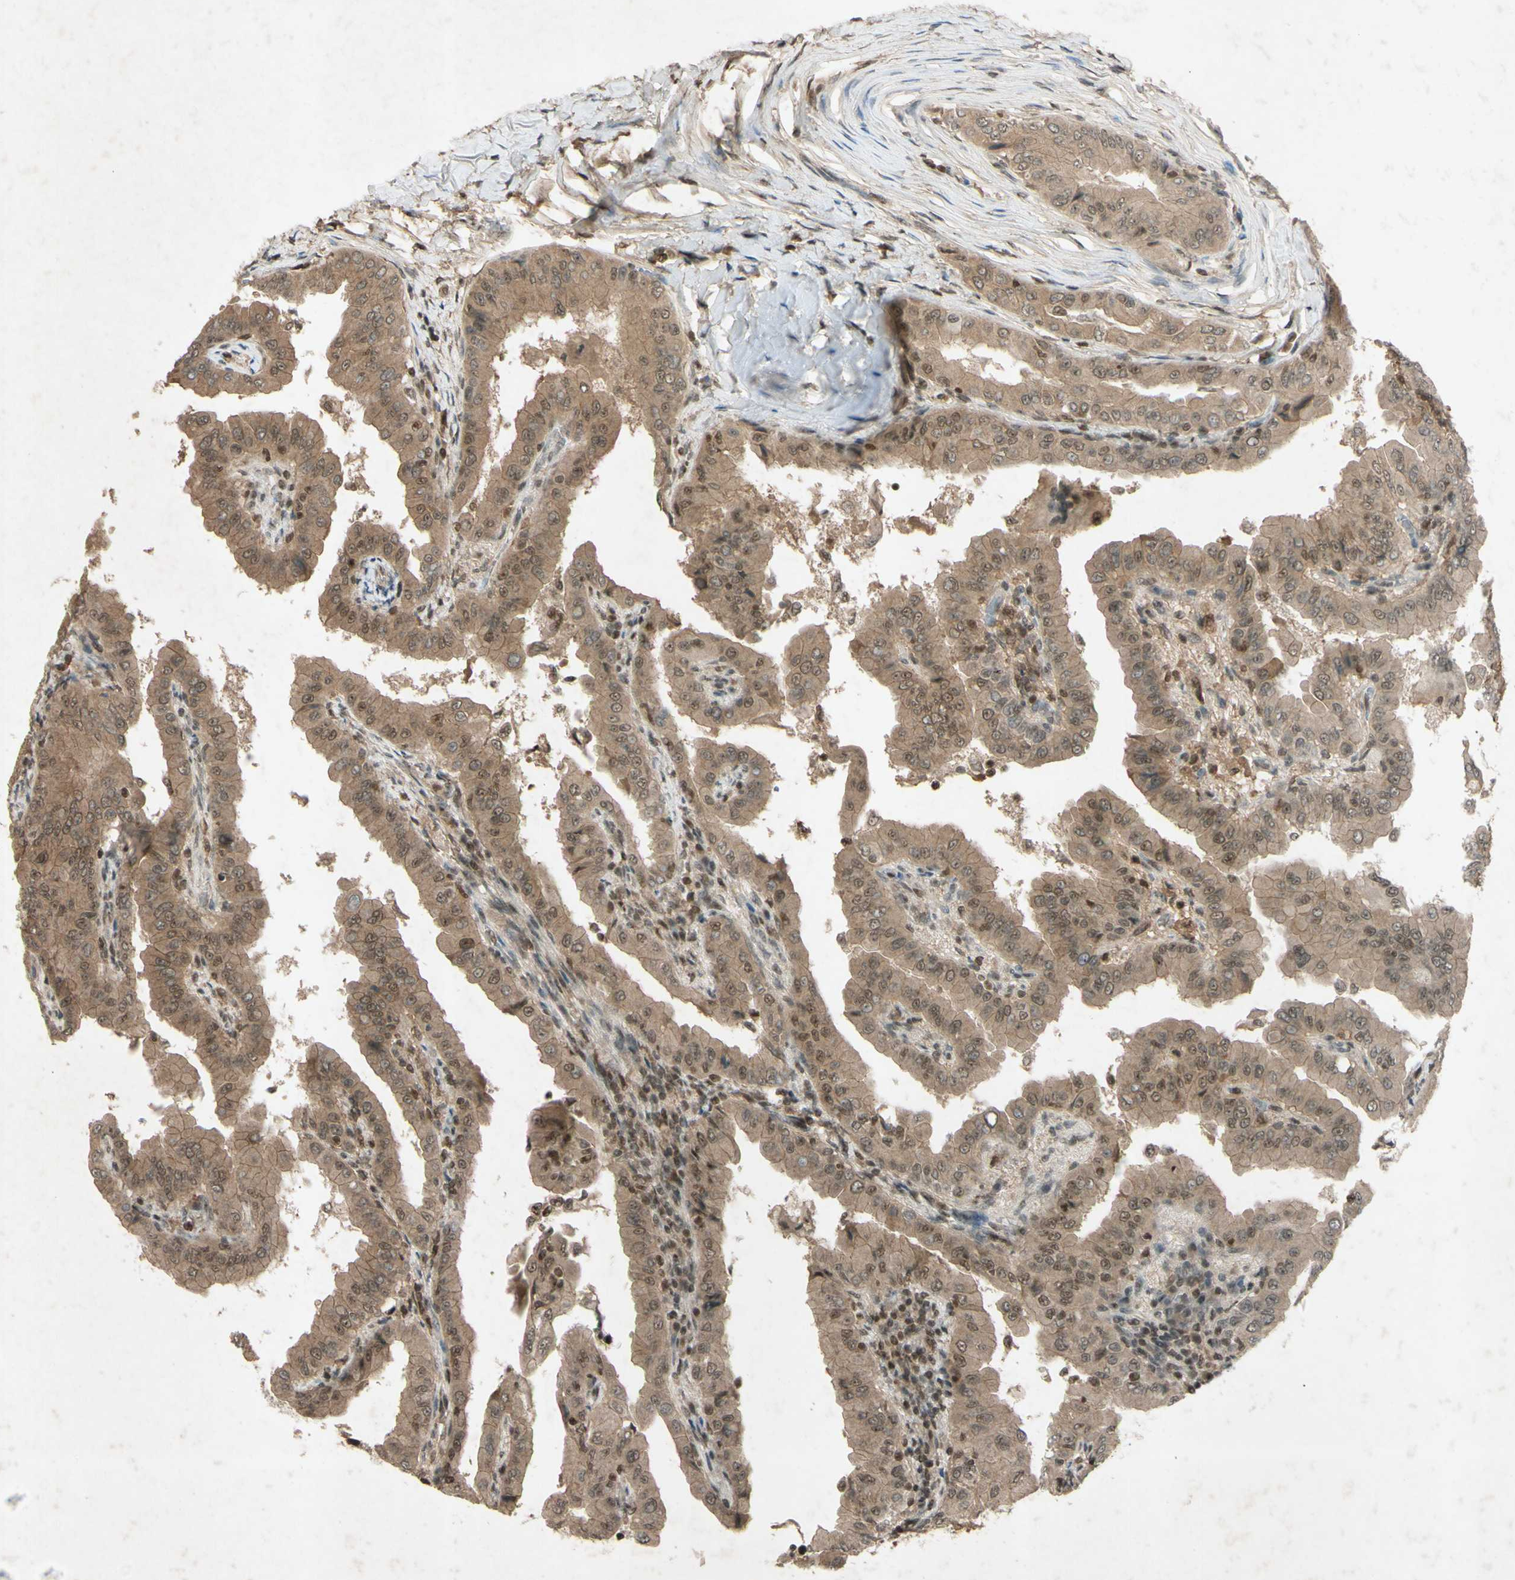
{"staining": {"intensity": "weak", "quantity": ">75%", "location": "cytoplasmic/membranous,nuclear"}, "tissue": "thyroid cancer", "cell_type": "Tumor cells", "image_type": "cancer", "snomed": [{"axis": "morphology", "description": "Papillary adenocarcinoma, NOS"}, {"axis": "topography", "description": "Thyroid gland"}], "caption": "Immunohistochemical staining of human thyroid cancer exhibits low levels of weak cytoplasmic/membranous and nuclear staining in about >75% of tumor cells.", "gene": "SNW1", "patient": {"sex": "male", "age": 33}}